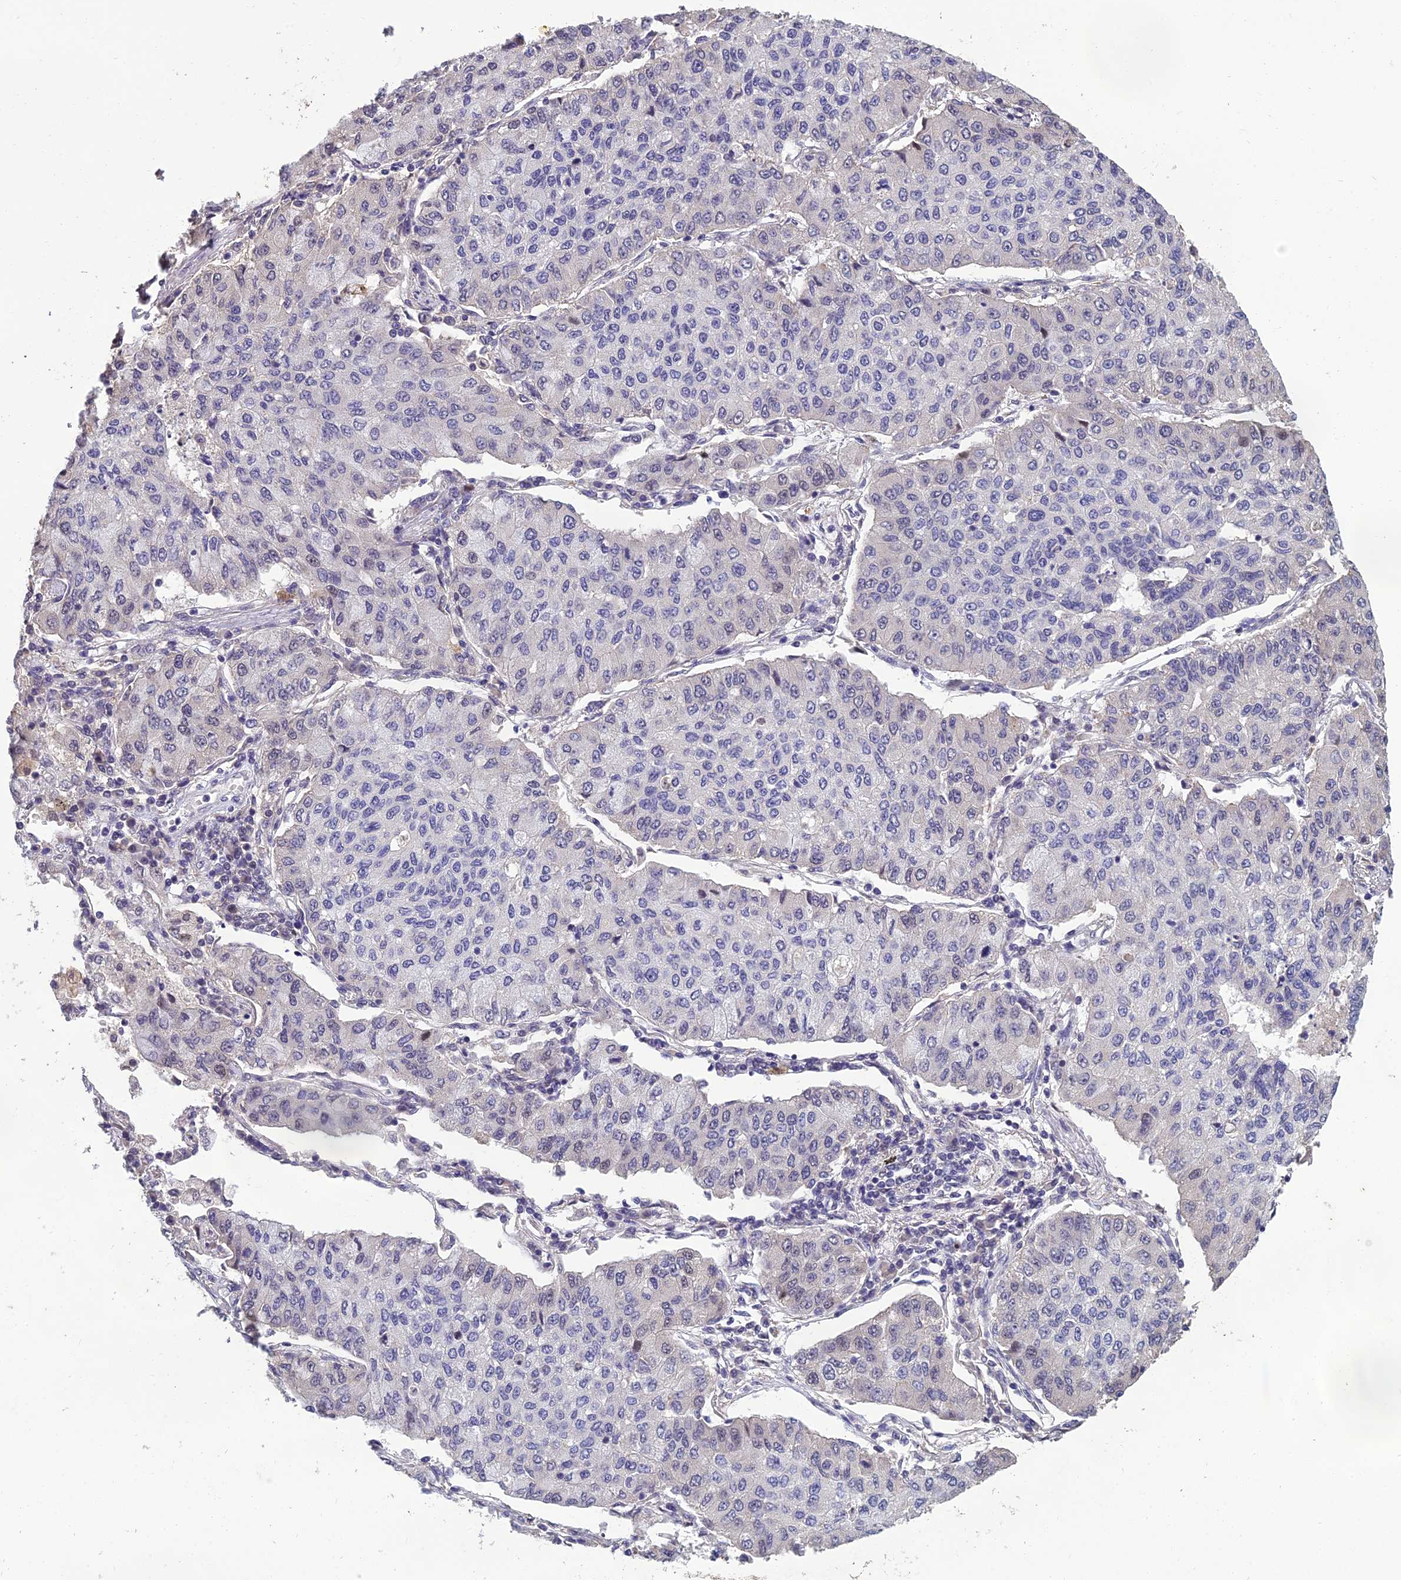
{"staining": {"intensity": "negative", "quantity": "none", "location": "none"}, "tissue": "lung cancer", "cell_type": "Tumor cells", "image_type": "cancer", "snomed": [{"axis": "morphology", "description": "Squamous cell carcinoma, NOS"}, {"axis": "topography", "description": "Lung"}], "caption": "Tumor cells are negative for protein expression in human squamous cell carcinoma (lung).", "gene": "GRWD1", "patient": {"sex": "male", "age": 74}}